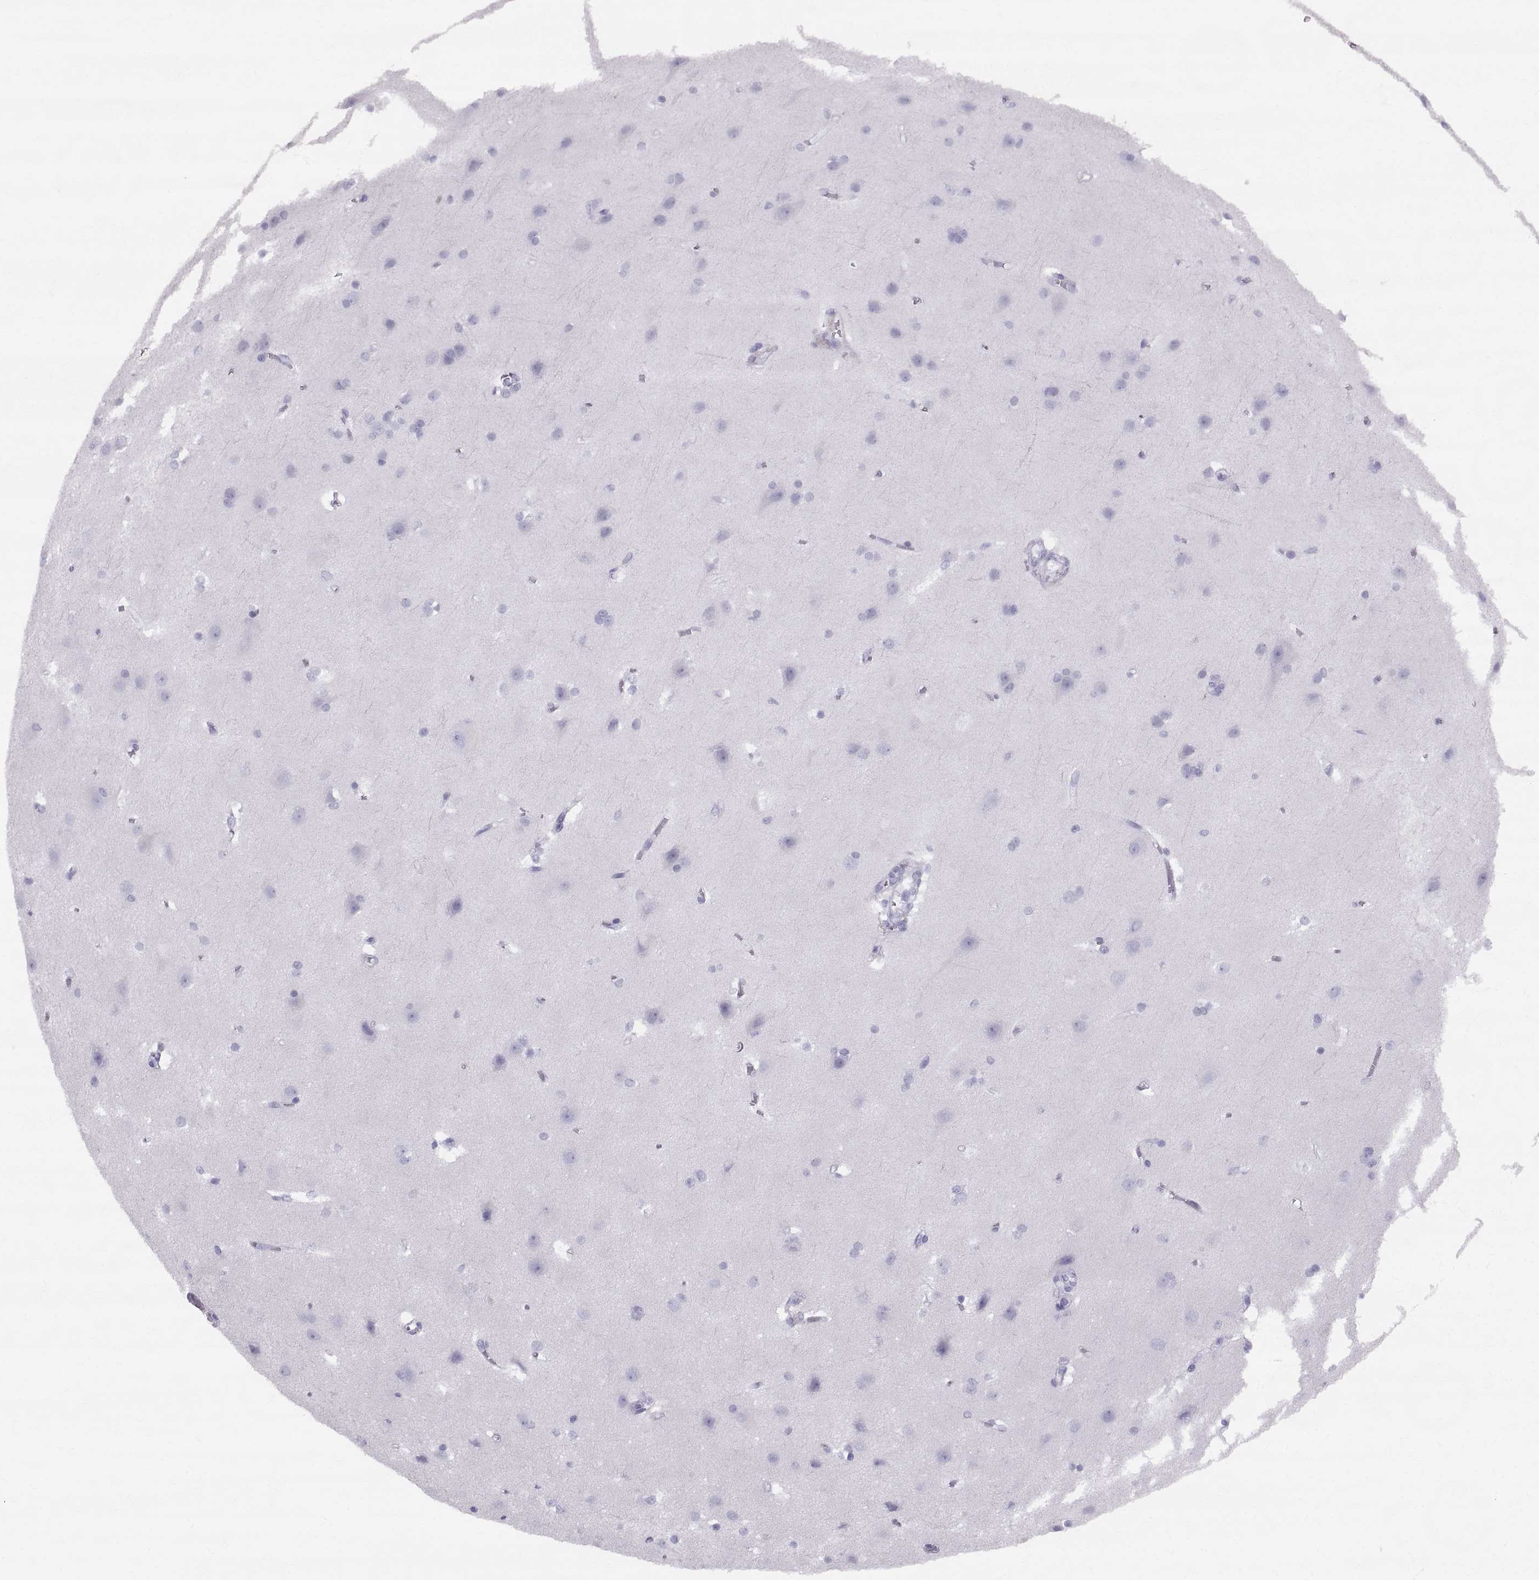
{"staining": {"intensity": "negative", "quantity": "none", "location": "none"}, "tissue": "cerebral cortex", "cell_type": "Endothelial cells", "image_type": "normal", "snomed": [{"axis": "morphology", "description": "Normal tissue, NOS"}, {"axis": "topography", "description": "Cerebral cortex"}], "caption": "A high-resolution image shows immunohistochemistry staining of benign cerebral cortex, which demonstrates no significant positivity in endothelial cells.", "gene": "SLC22A6", "patient": {"sex": "male", "age": 37}}